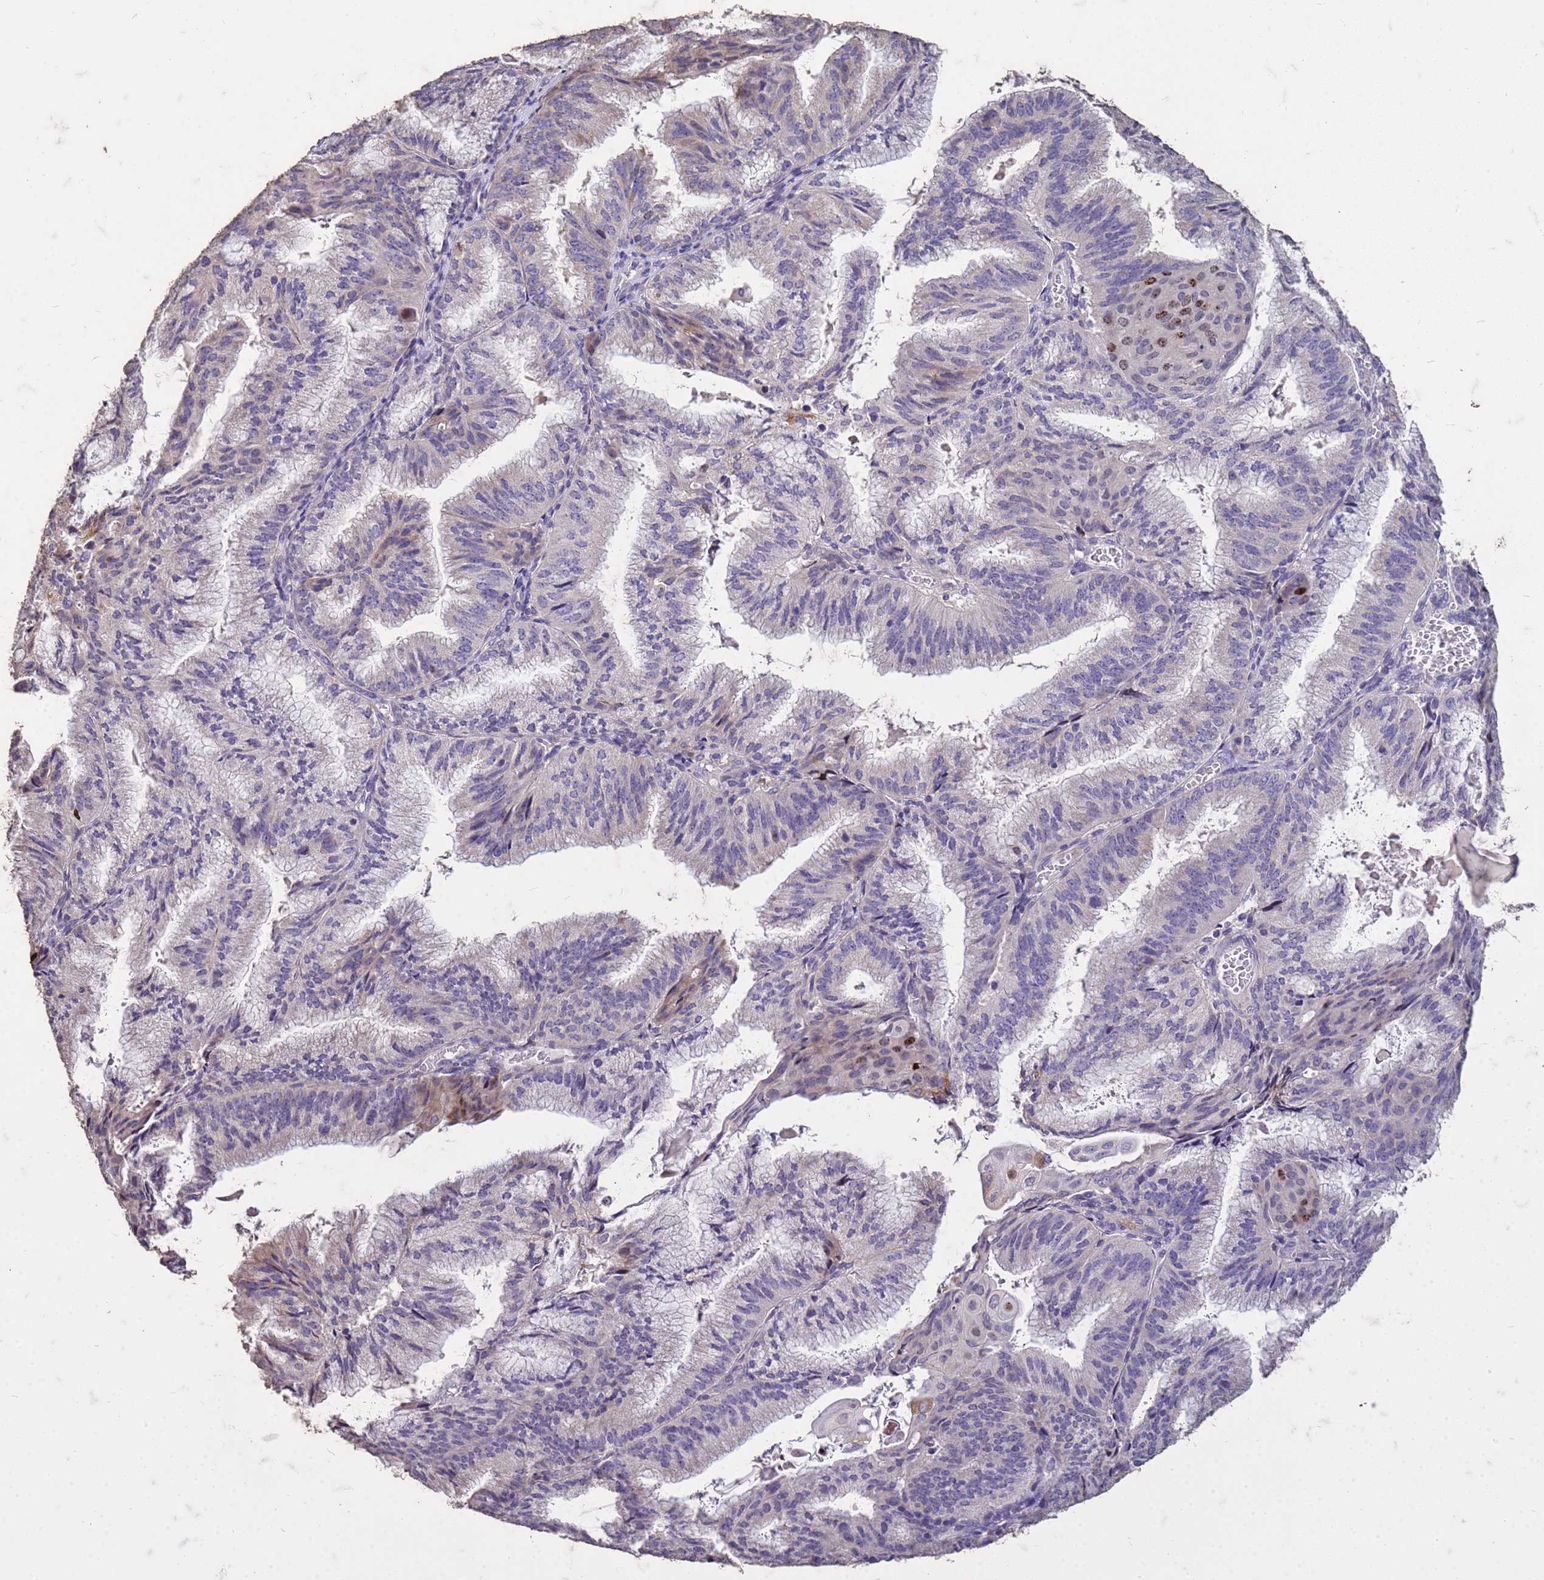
{"staining": {"intensity": "moderate", "quantity": "<25%", "location": "nuclear"}, "tissue": "endometrial cancer", "cell_type": "Tumor cells", "image_type": "cancer", "snomed": [{"axis": "morphology", "description": "Adenocarcinoma, NOS"}, {"axis": "topography", "description": "Endometrium"}], "caption": "Approximately <25% of tumor cells in endometrial cancer (adenocarcinoma) display moderate nuclear protein expression as visualized by brown immunohistochemical staining.", "gene": "FAM184B", "patient": {"sex": "female", "age": 49}}